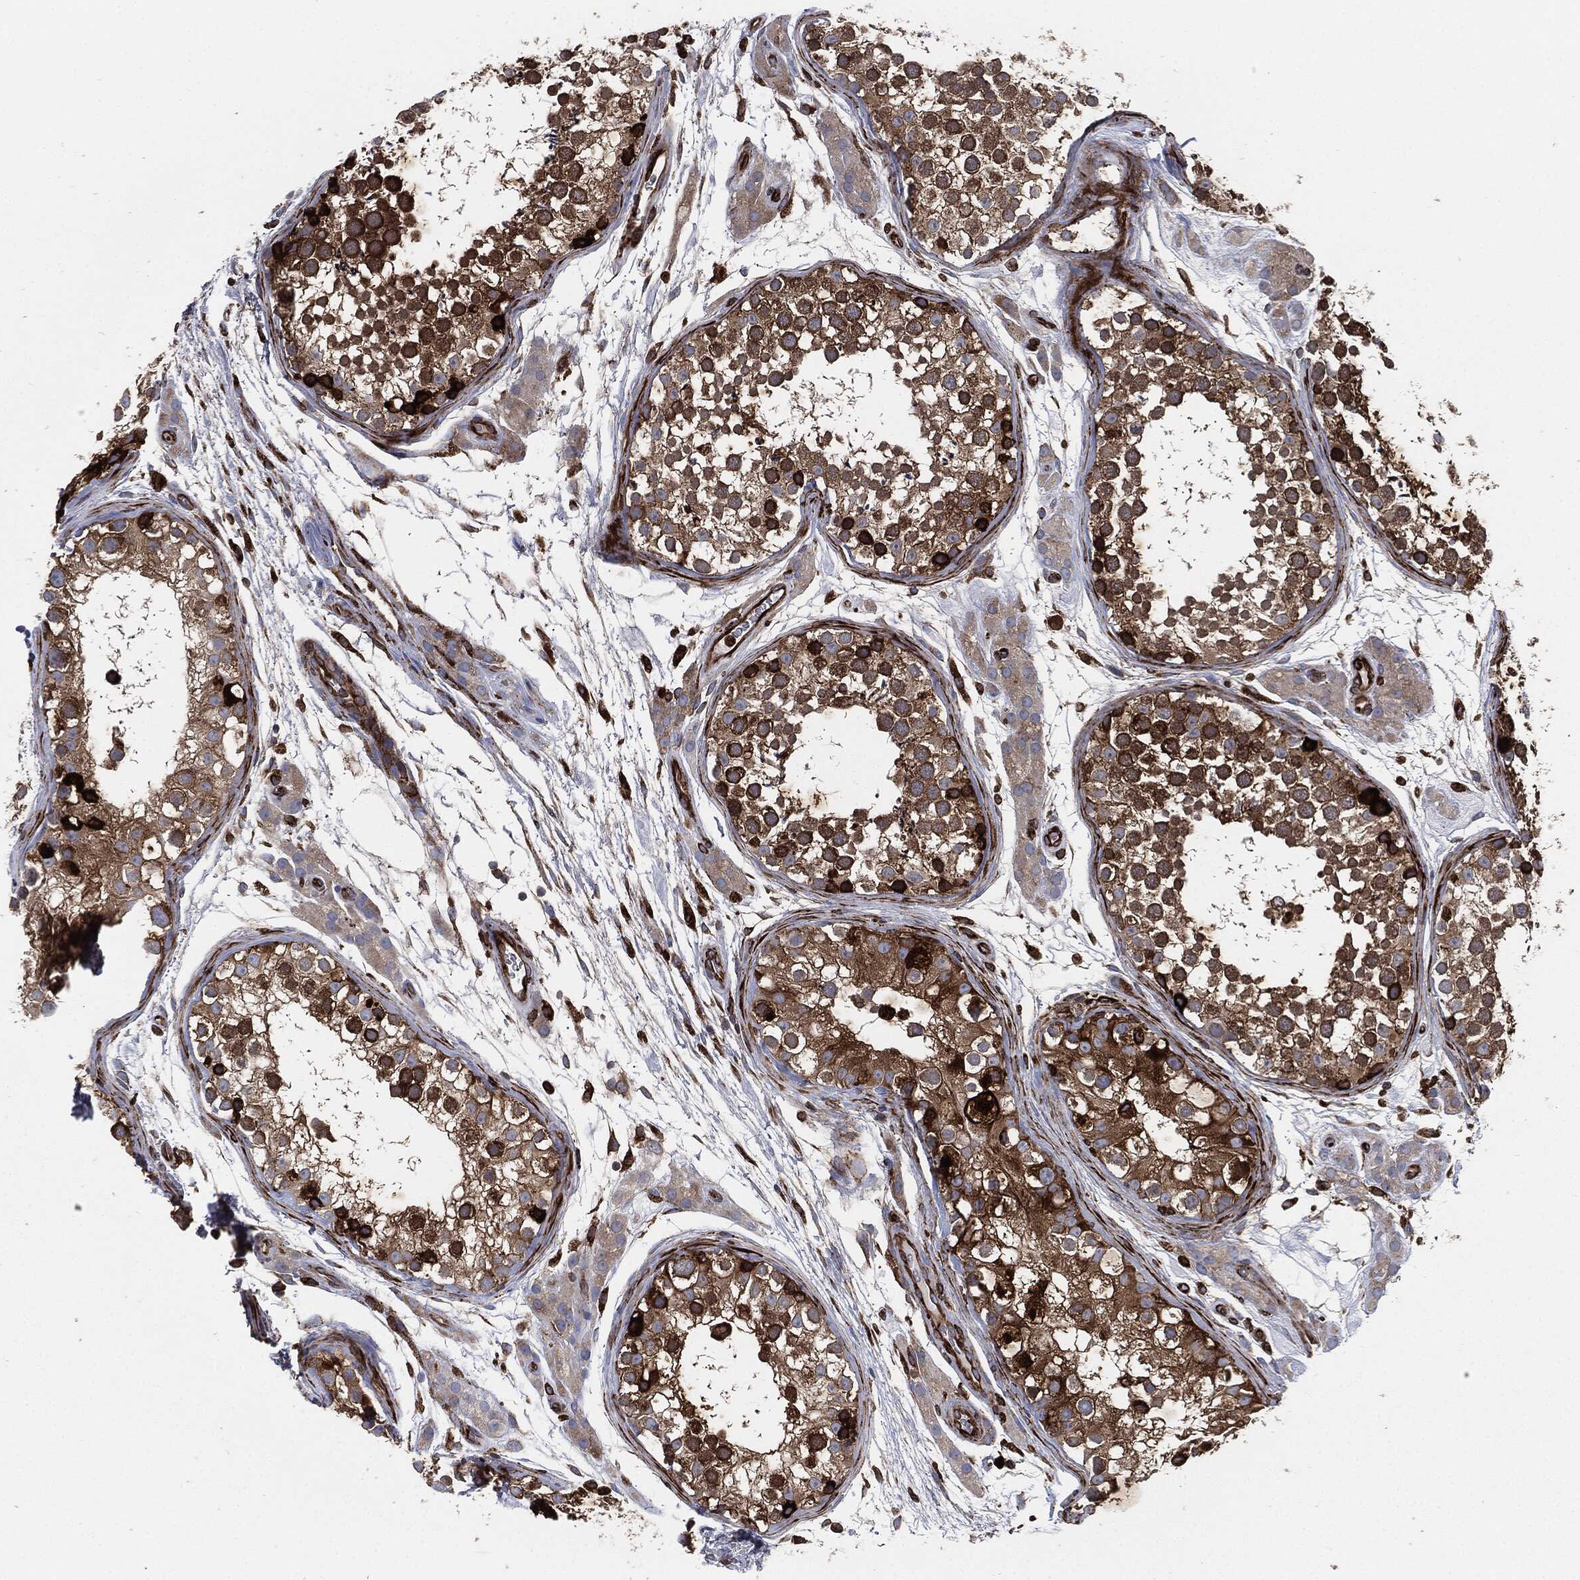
{"staining": {"intensity": "strong", "quantity": "25%-75%", "location": "cytoplasmic/membranous"}, "tissue": "testis", "cell_type": "Cells in seminiferous ducts", "image_type": "normal", "snomed": [{"axis": "morphology", "description": "Normal tissue, NOS"}, {"axis": "topography", "description": "Testis"}], "caption": "IHC of normal human testis displays high levels of strong cytoplasmic/membranous positivity in about 25%-75% of cells in seminiferous ducts.", "gene": "CALR", "patient": {"sex": "male", "age": 31}}